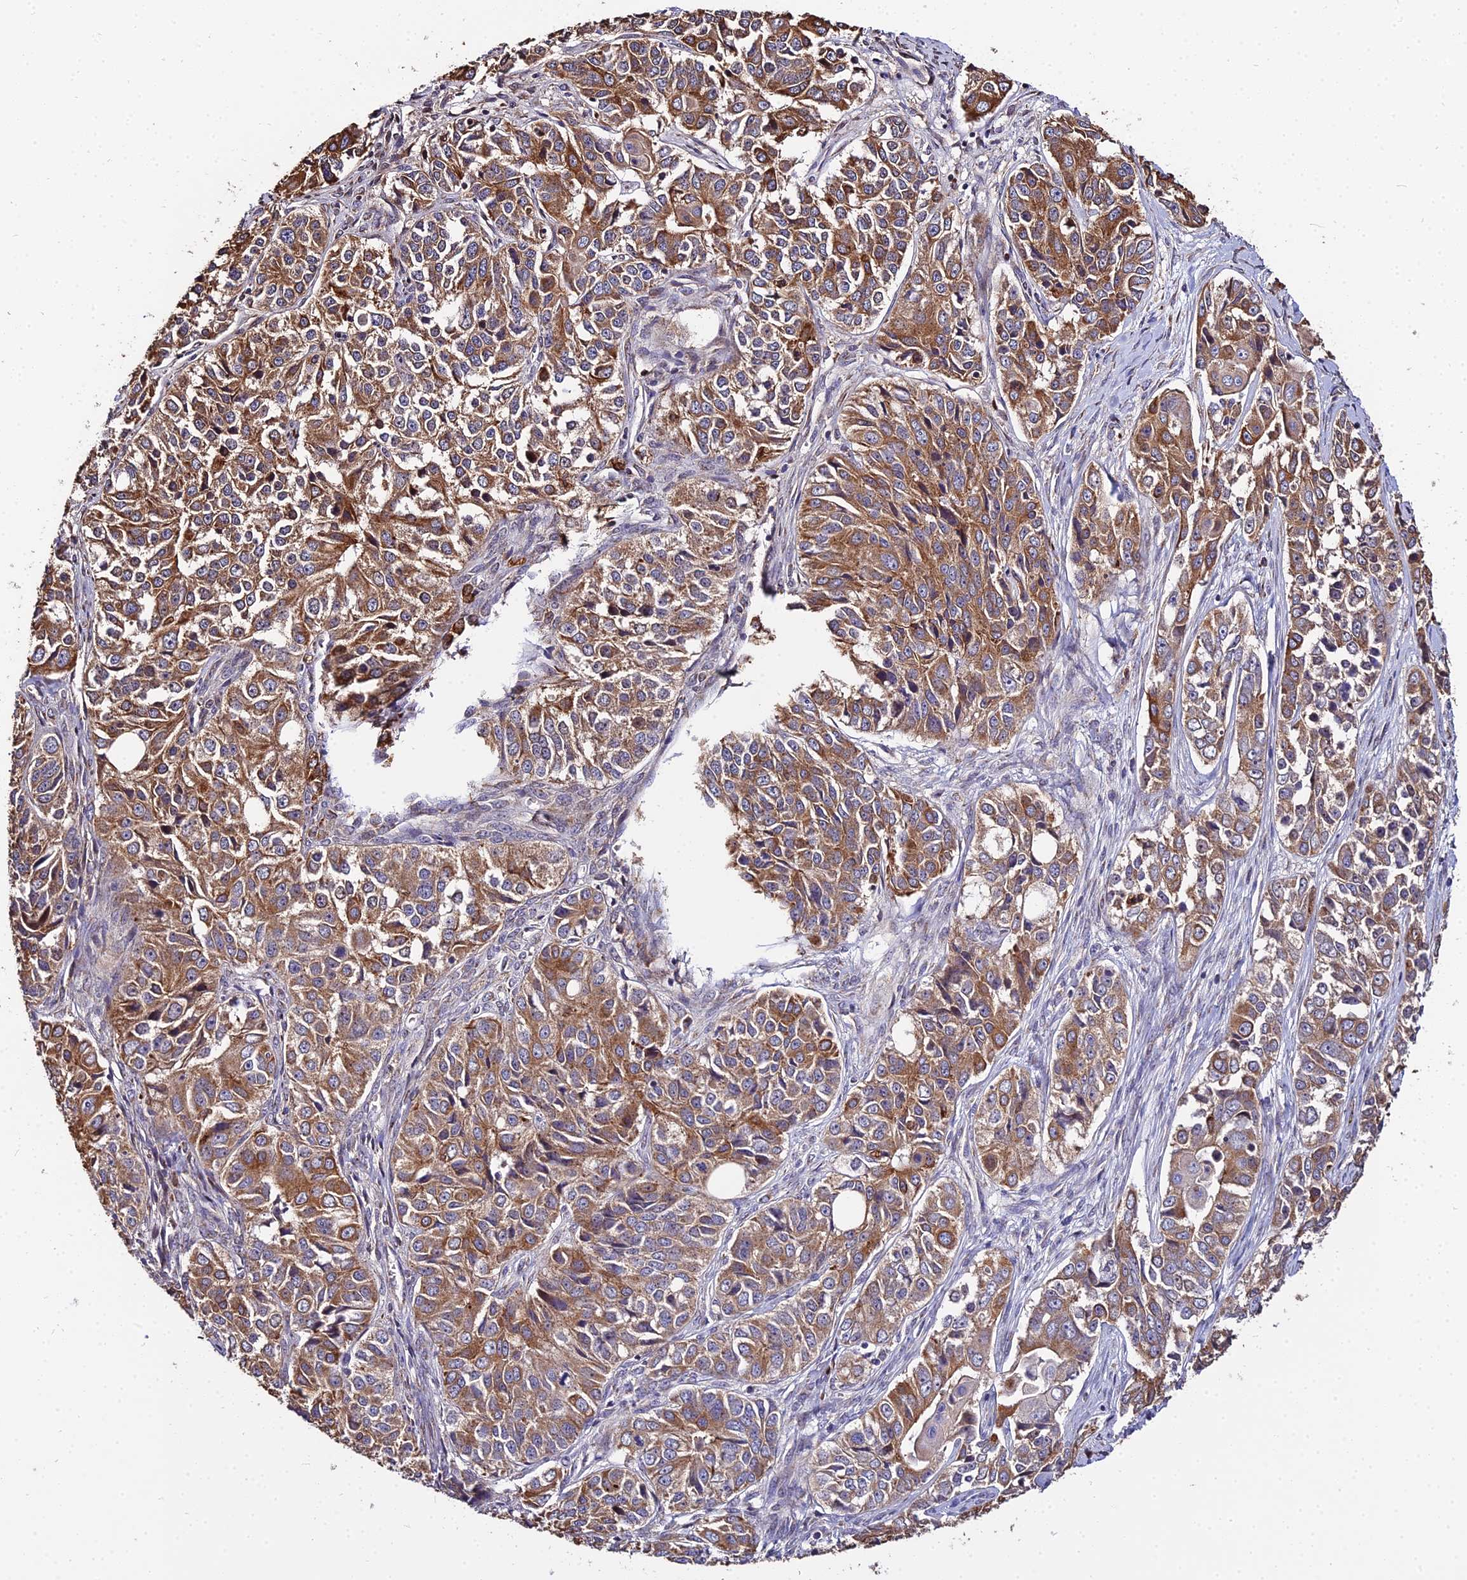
{"staining": {"intensity": "strong", "quantity": ">75%", "location": "cytoplasmic/membranous"}, "tissue": "ovarian cancer", "cell_type": "Tumor cells", "image_type": "cancer", "snomed": [{"axis": "morphology", "description": "Carcinoma, endometroid"}, {"axis": "topography", "description": "Ovary"}], "caption": "Ovarian endometroid carcinoma stained with a protein marker displays strong staining in tumor cells.", "gene": "PEX19", "patient": {"sex": "female", "age": 51}}